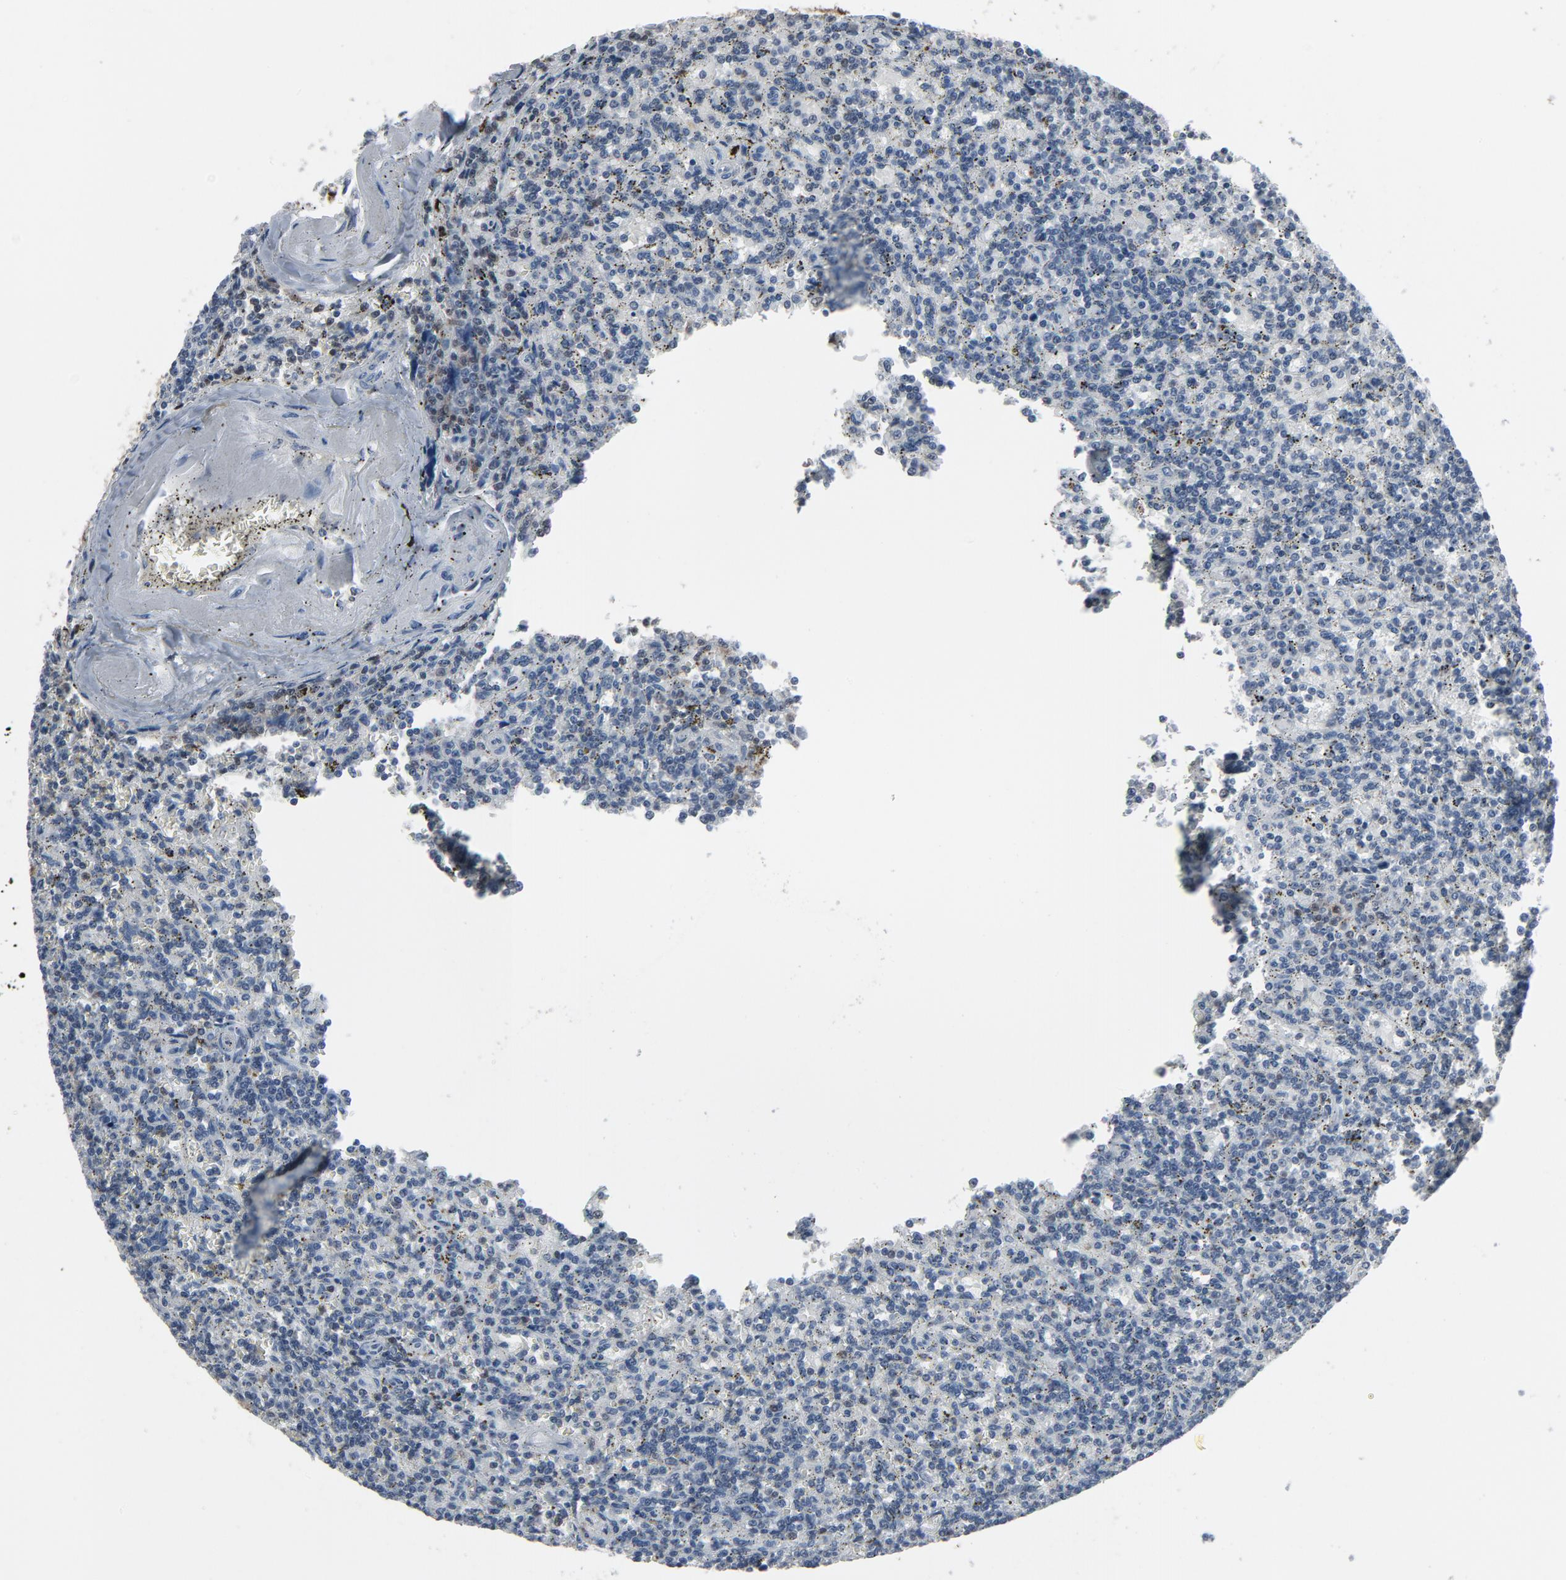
{"staining": {"intensity": "negative", "quantity": "none", "location": "none"}, "tissue": "lymphoma", "cell_type": "Tumor cells", "image_type": "cancer", "snomed": [{"axis": "morphology", "description": "Malignant lymphoma, non-Hodgkin's type, Low grade"}, {"axis": "topography", "description": "Spleen"}], "caption": "This histopathology image is of low-grade malignant lymphoma, non-Hodgkin's type stained with immunohistochemistry (IHC) to label a protein in brown with the nuclei are counter-stained blue. There is no expression in tumor cells.", "gene": "STAT5A", "patient": {"sex": "male", "age": 73}}